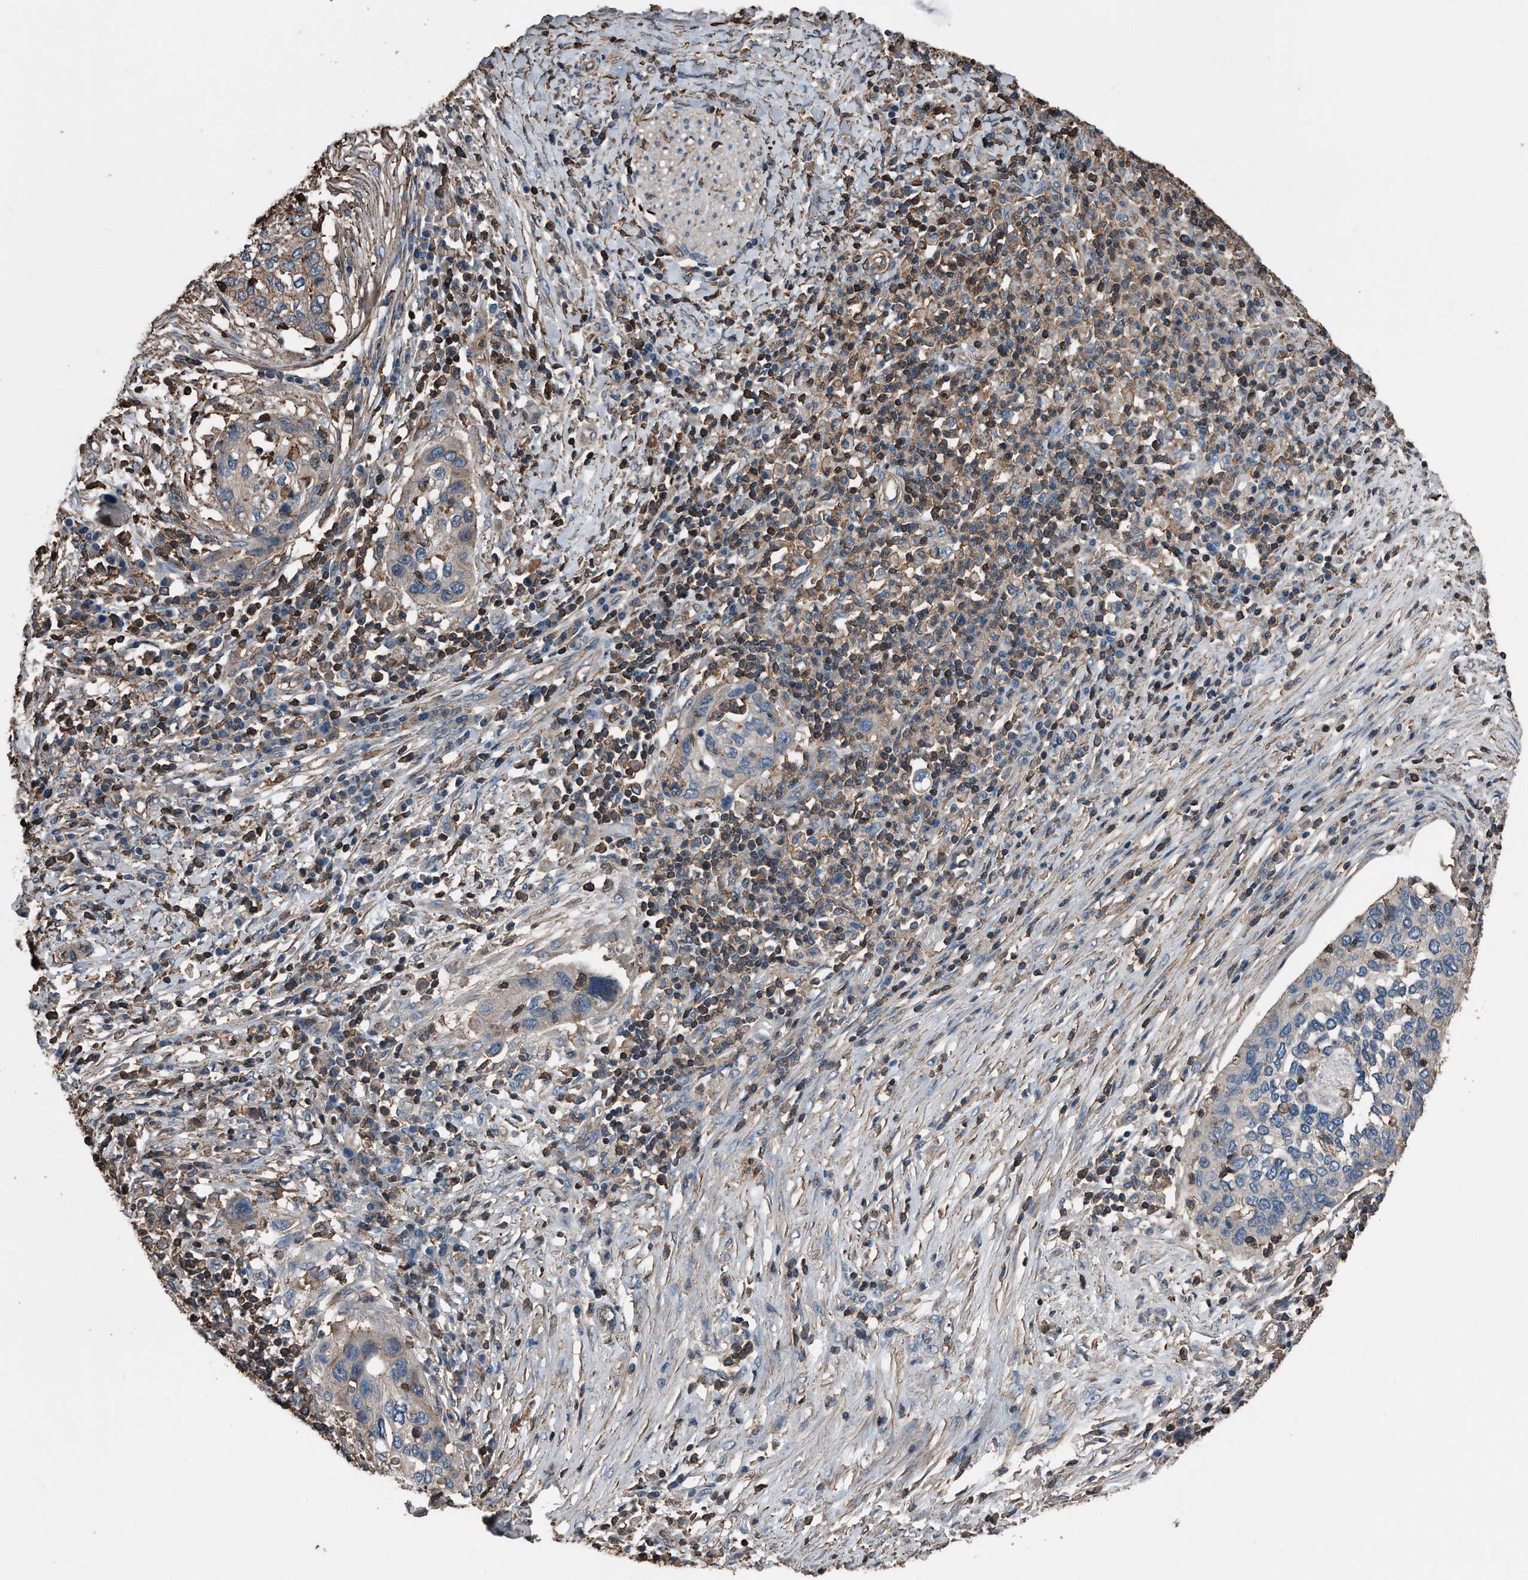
{"staining": {"intensity": "weak", "quantity": ">75%", "location": "cytoplasmic/membranous"}, "tissue": "cervical cancer", "cell_type": "Tumor cells", "image_type": "cancer", "snomed": [{"axis": "morphology", "description": "Squamous cell carcinoma, NOS"}, {"axis": "topography", "description": "Cervix"}], "caption": "Cervical squamous cell carcinoma stained for a protein (brown) reveals weak cytoplasmic/membranous positive positivity in about >75% of tumor cells.", "gene": "RSPO3", "patient": {"sex": "female", "age": 38}}